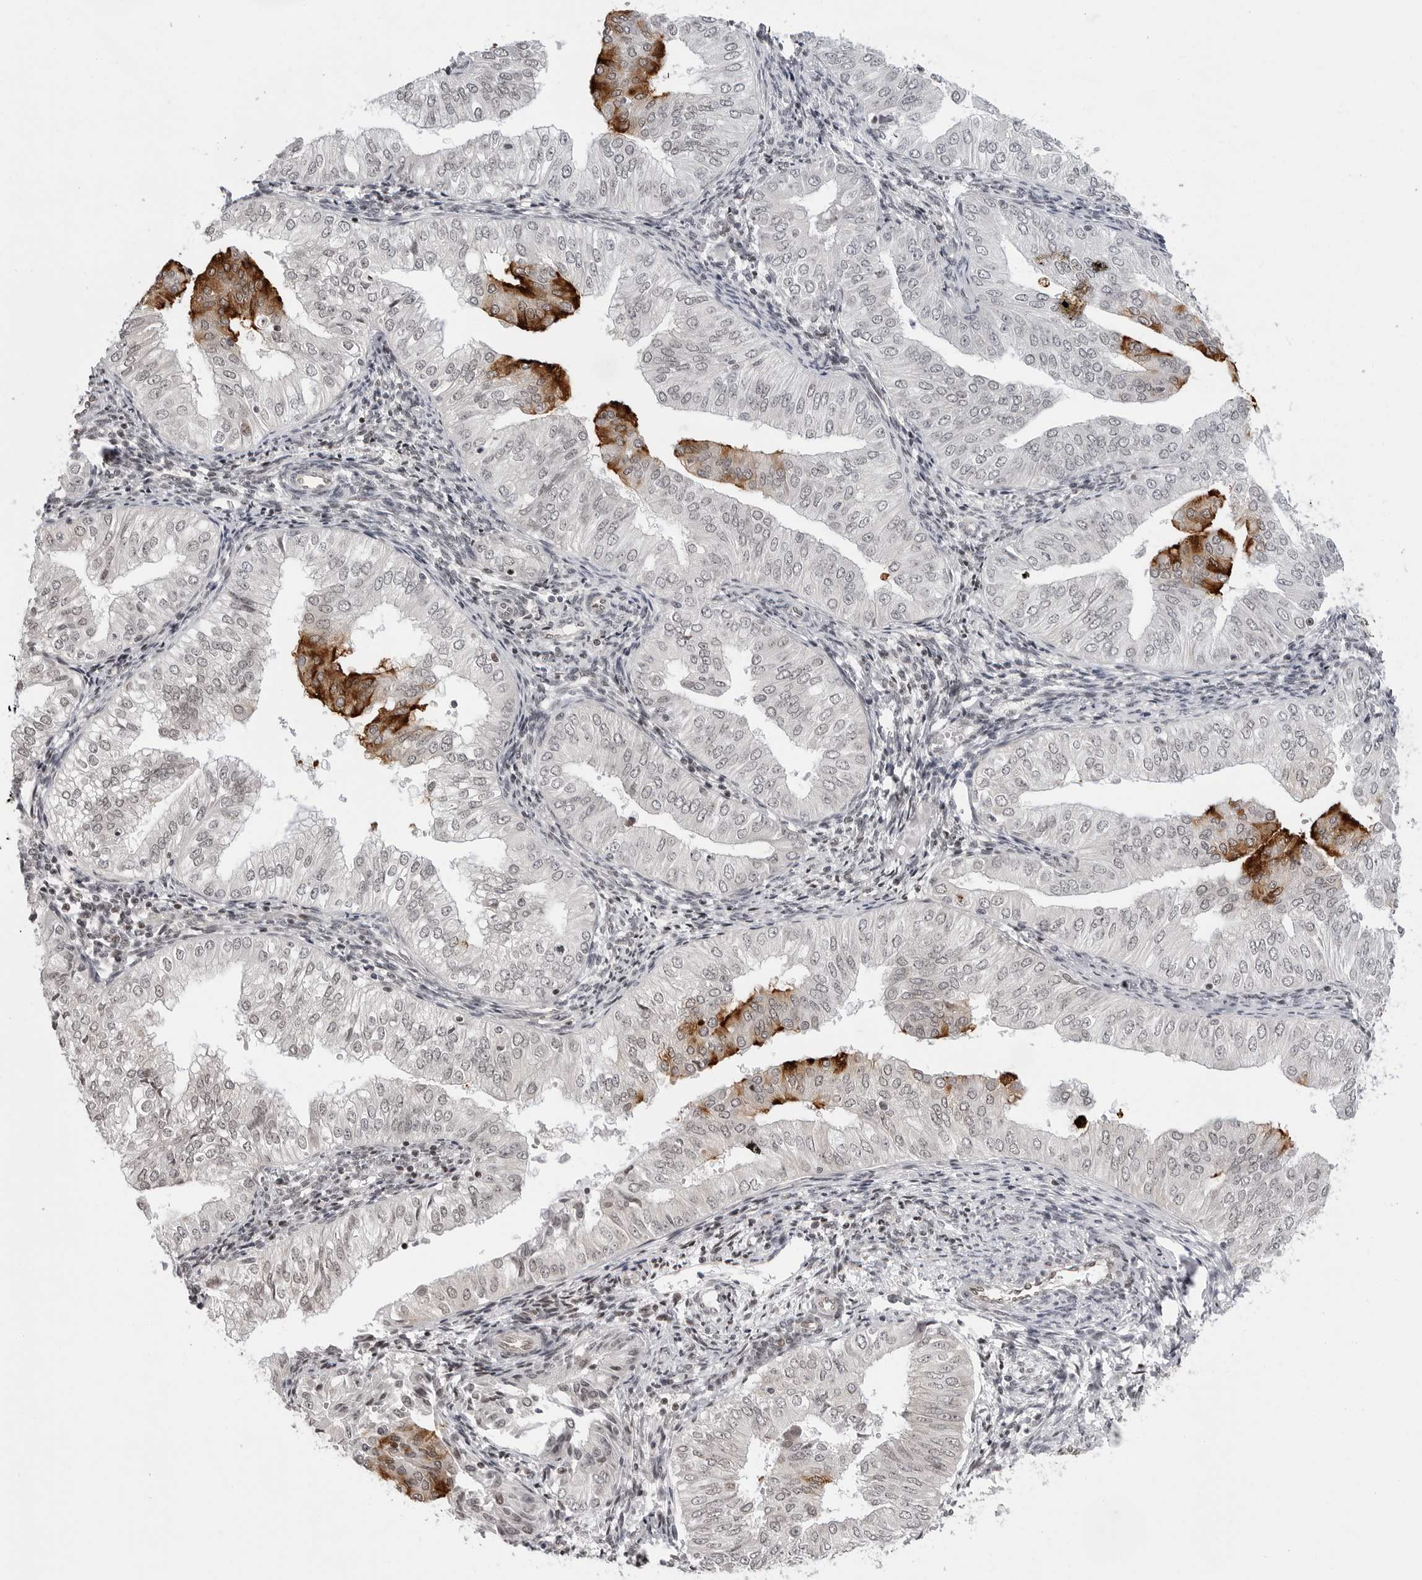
{"staining": {"intensity": "strong", "quantity": "<25%", "location": "cytoplasmic/membranous"}, "tissue": "endometrial cancer", "cell_type": "Tumor cells", "image_type": "cancer", "snomed": [{"axis": "morphology", "description": "Normal tissue, NOS"}, {"axis": "morphology", "description": "Adenocarcinoma, NOS"}, {"axis": "topography", "description": "Endometrium"}], "caption": "Tumor cells exhibit medium levels of strong cytoplasmic/membranous expression in about <25% of cells in human adenocarcinoma (endometrial).", "gene": "C8orf33", "patient": {"sex": "female", "age": 53}}